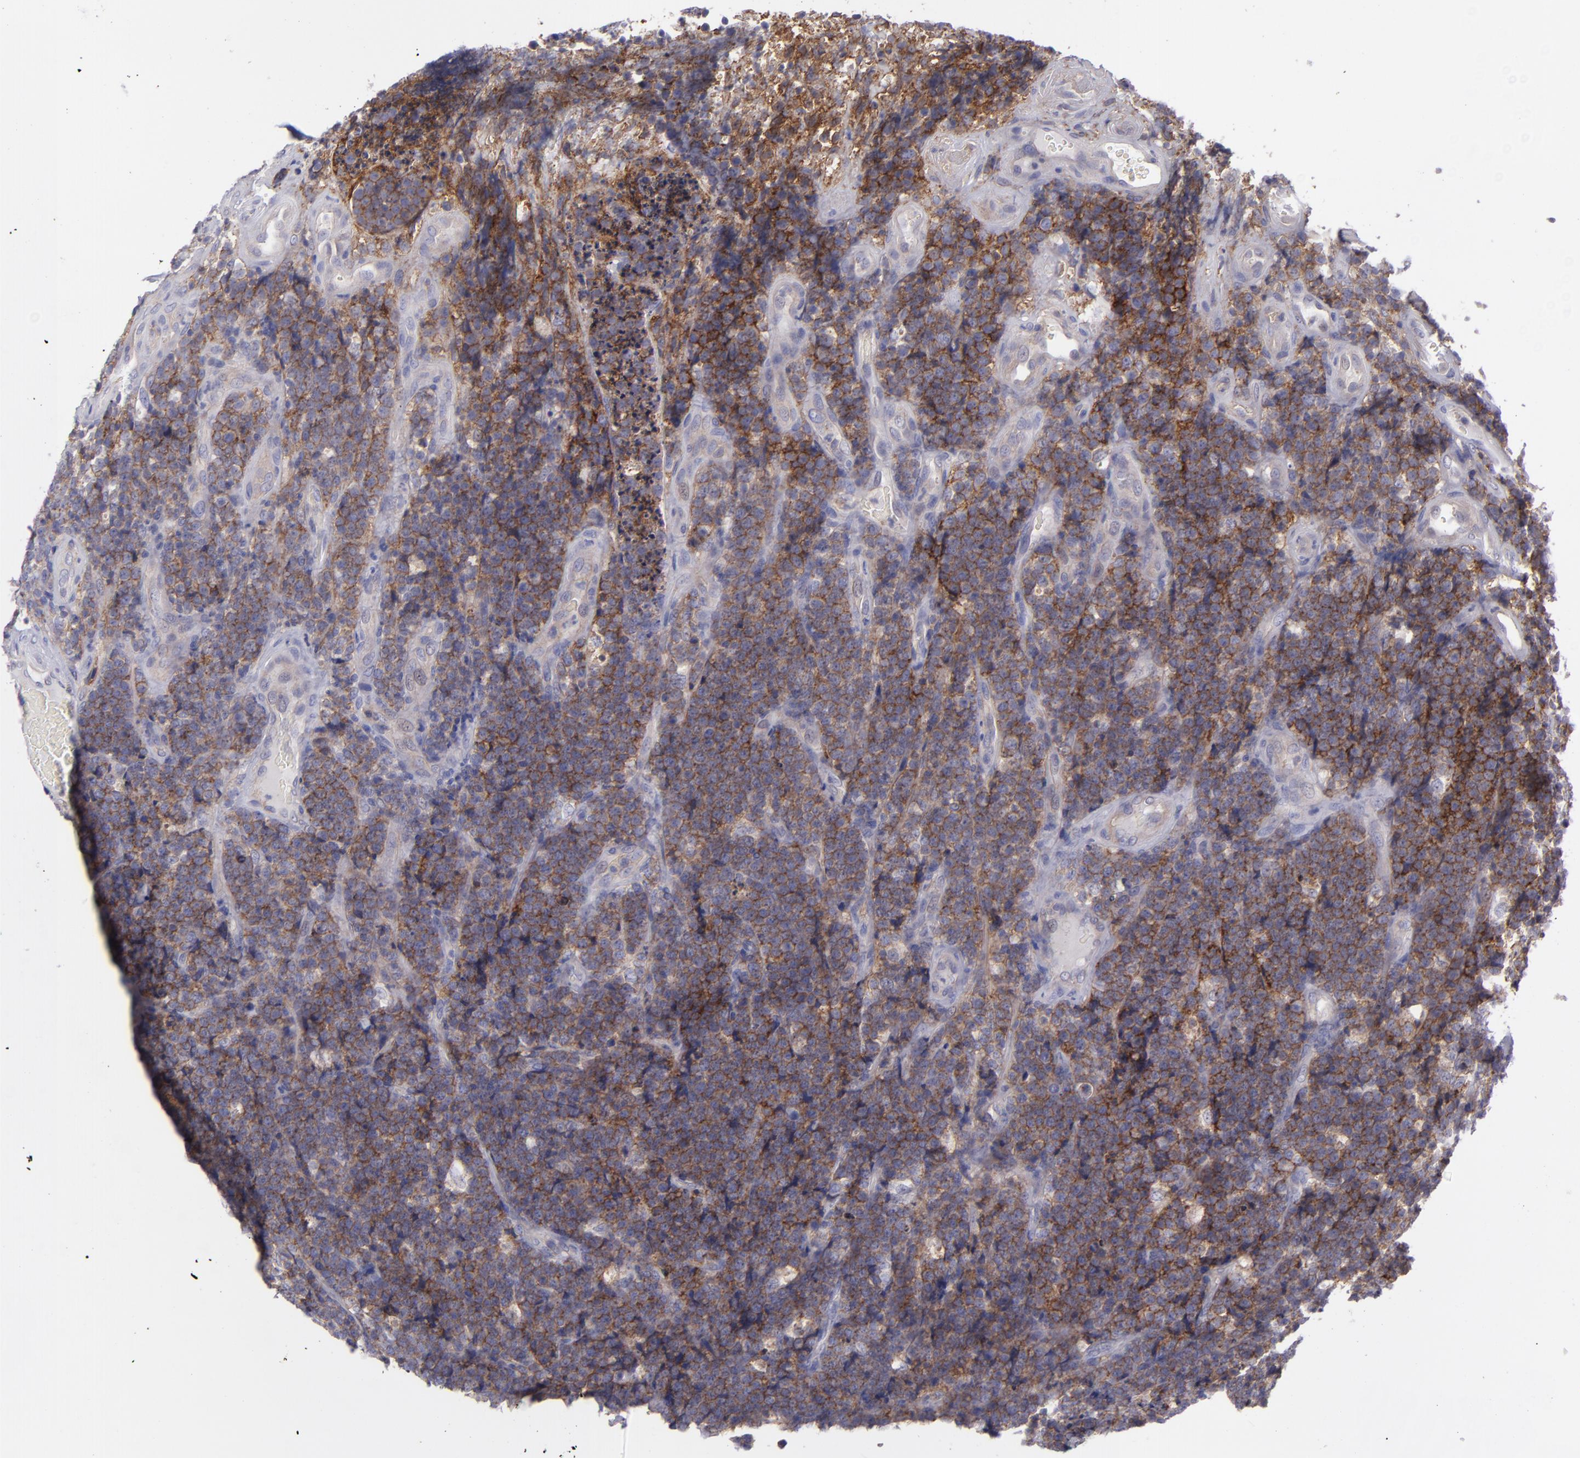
{"staining": {"intensity": "moderate", "quantity": ">75%", "location": "cytoplasmic/membranous"}, "tissue": "lymphoma", "cell_type": "Tumor cells", "image_type": "cancer", "snomed": [{"axis": "morphology", "description": "Malignant lymphoma, non-Hodgkin's type, High grade"}, {"axis": "topography", "description": "Small intestine"}, {"axis": "topography", "description": "Colon"}], "caption": "Human high-grade malignant lymphoma, non-Hodgkin's type stained with a brown dye demonstrates moderate cytoplasmic/membranous positive staining in approximately >75% of tumor cells.", "gene": "BSG", "patient": {"sex": "male", "age": 8}}